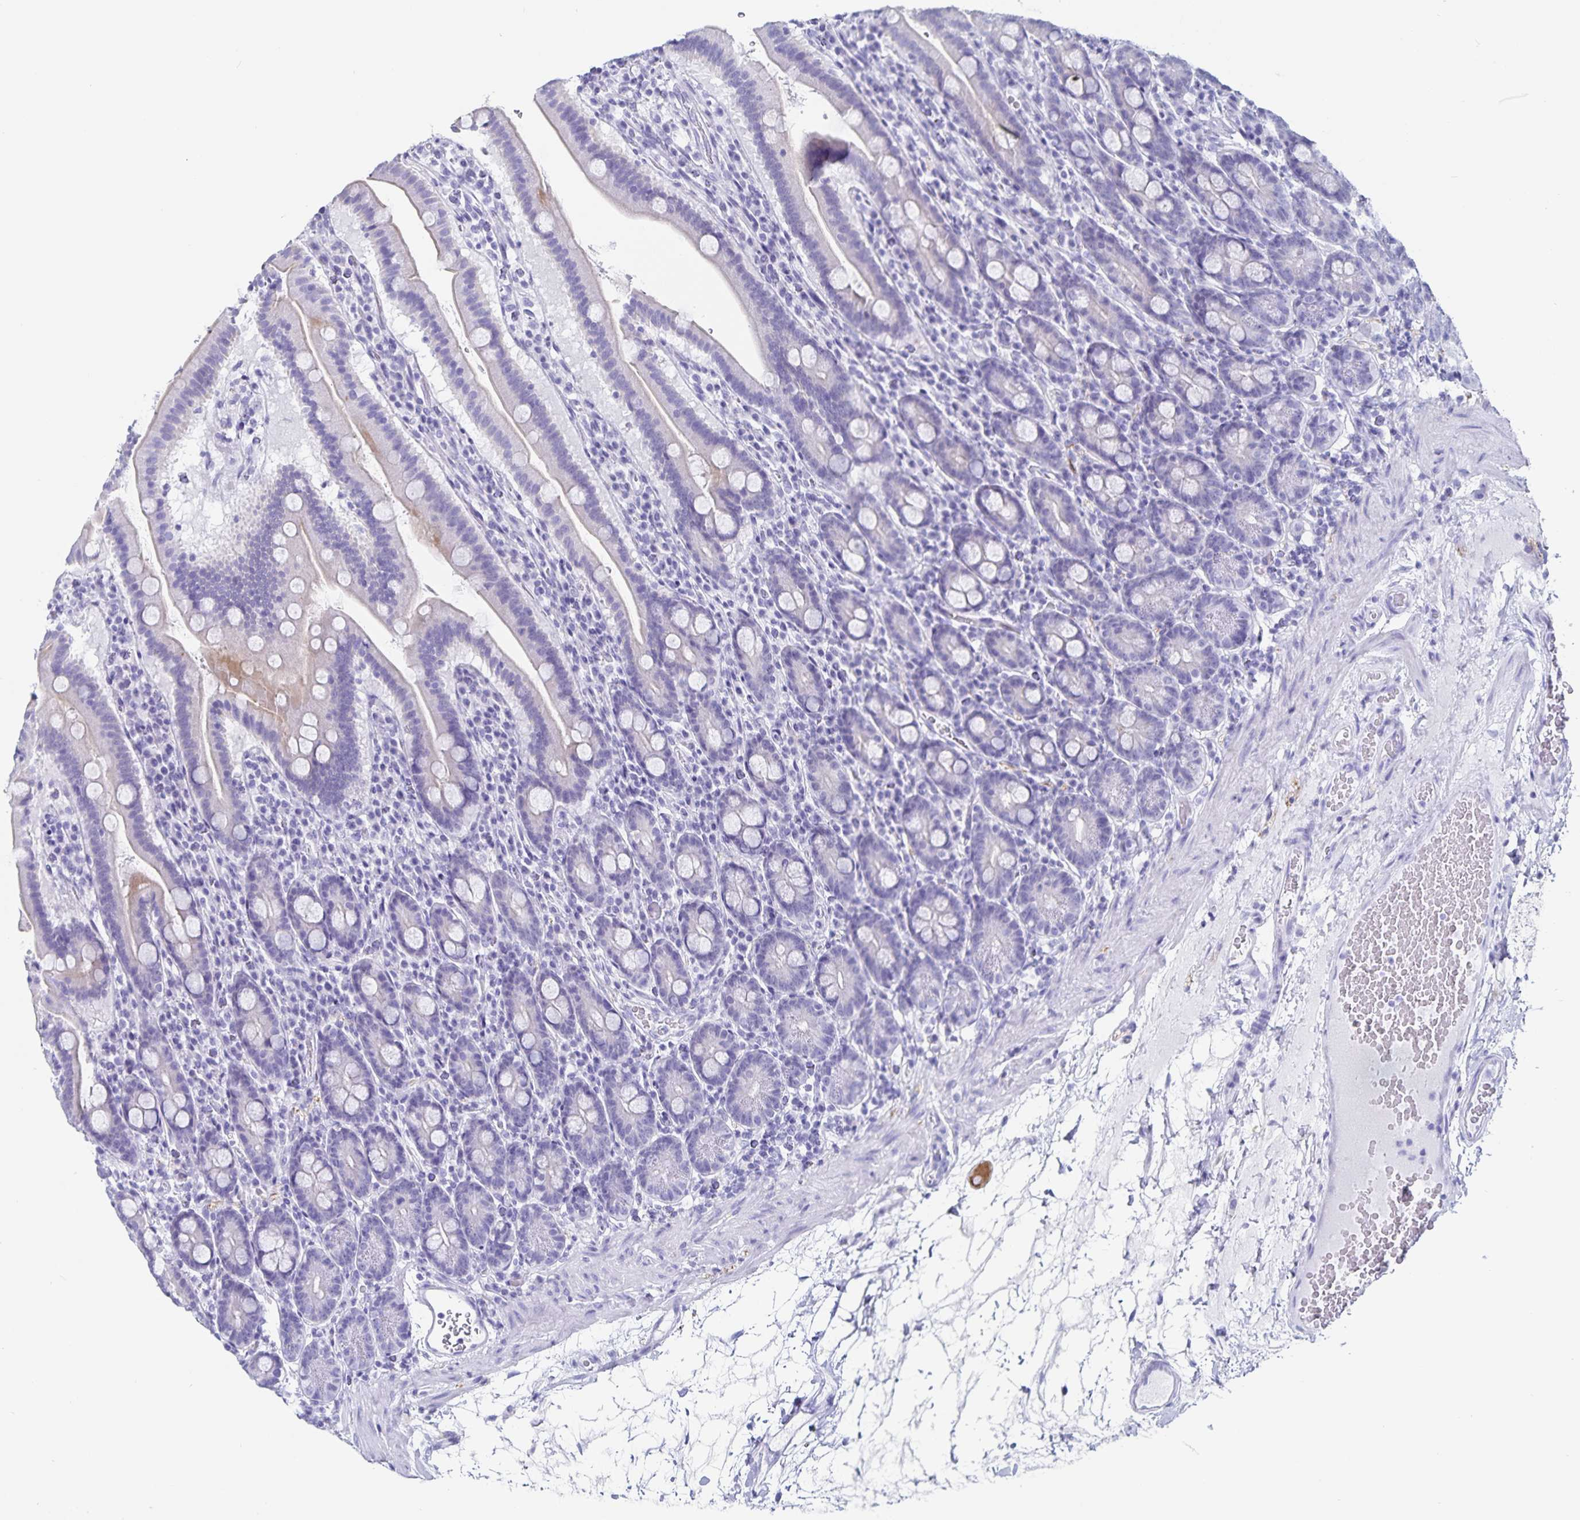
{"staining": {"intensity": "negative", "quantity": "none", "location": "none"}, "tissue": "small intestine", "cell_type": "Glandular cells", "image_type": "normal", "snomed": [{"axis": "morphology", "description": "Normal tissue, NOS"}, {"axis": "topography", "description": "Small intestine"}], "caption": "DAB immunohistochemical staining of benign small intestine demonstrates no significant expression in glandular cells.", "gene": "C19orf73", "patient": {"sex": "male", "age": 26}}